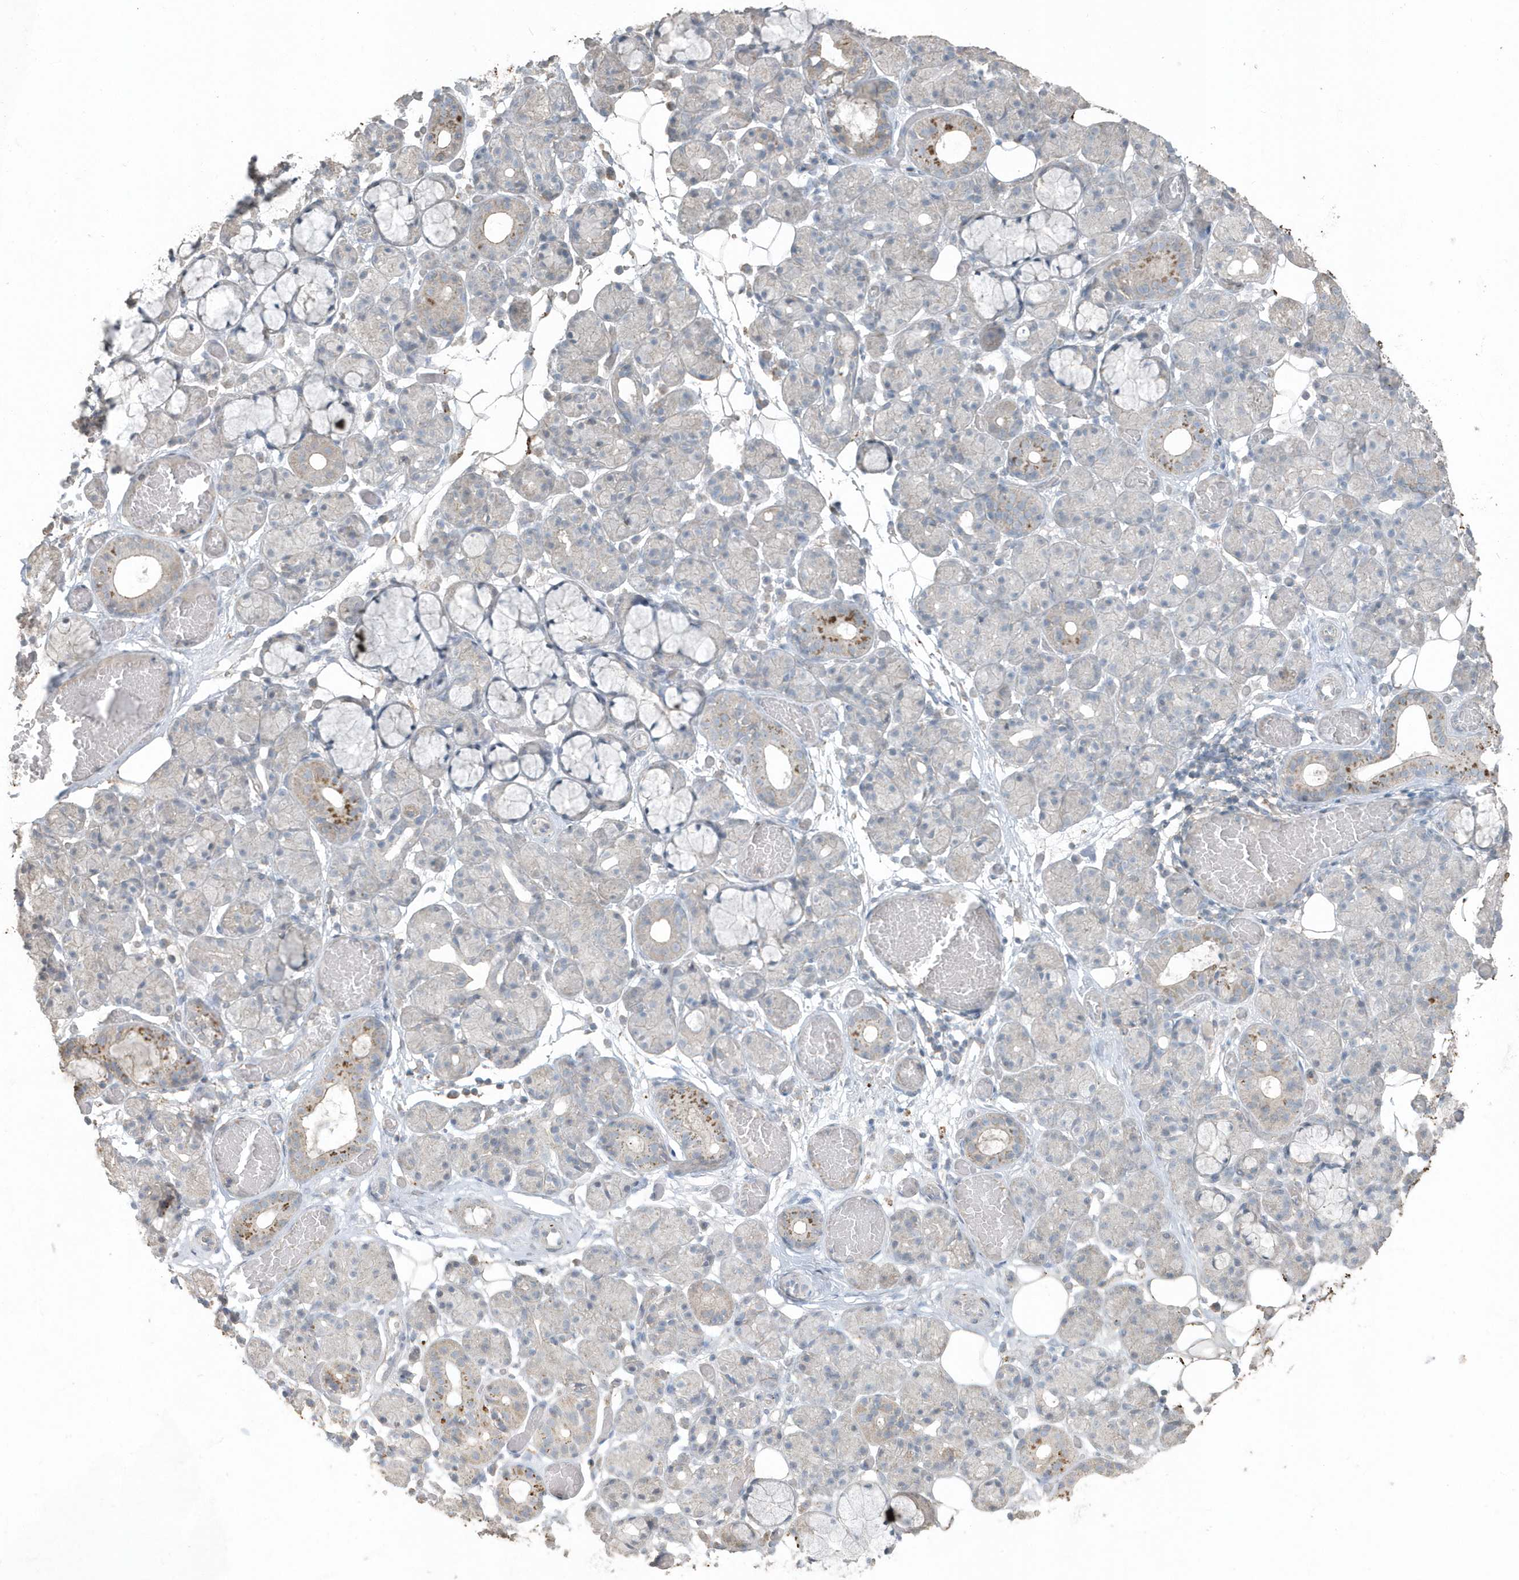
{"staining": {"intensity": "moderate", "quantity": "<25%", "location": "cytoplasmic/membranous"}, "tissue": "salivary gland", "cell_type": "Glandular cells", "image_type": "normal", "snomed": [{"axis": "morphology", "description": "Normal tissue, NOS"}, {"axis": "topography", "description": "Salivary gland"}], "caption": "Benign salivary gland was stained to show a protein in brown. There is low levels of moderate cytoplasmic/membranous positivity in about <25% of glandular cells. (IHC, brightfield microscopy, high magnification).", "gene": "ACTC1", "patient": {"sex": "male", "age": 63}}